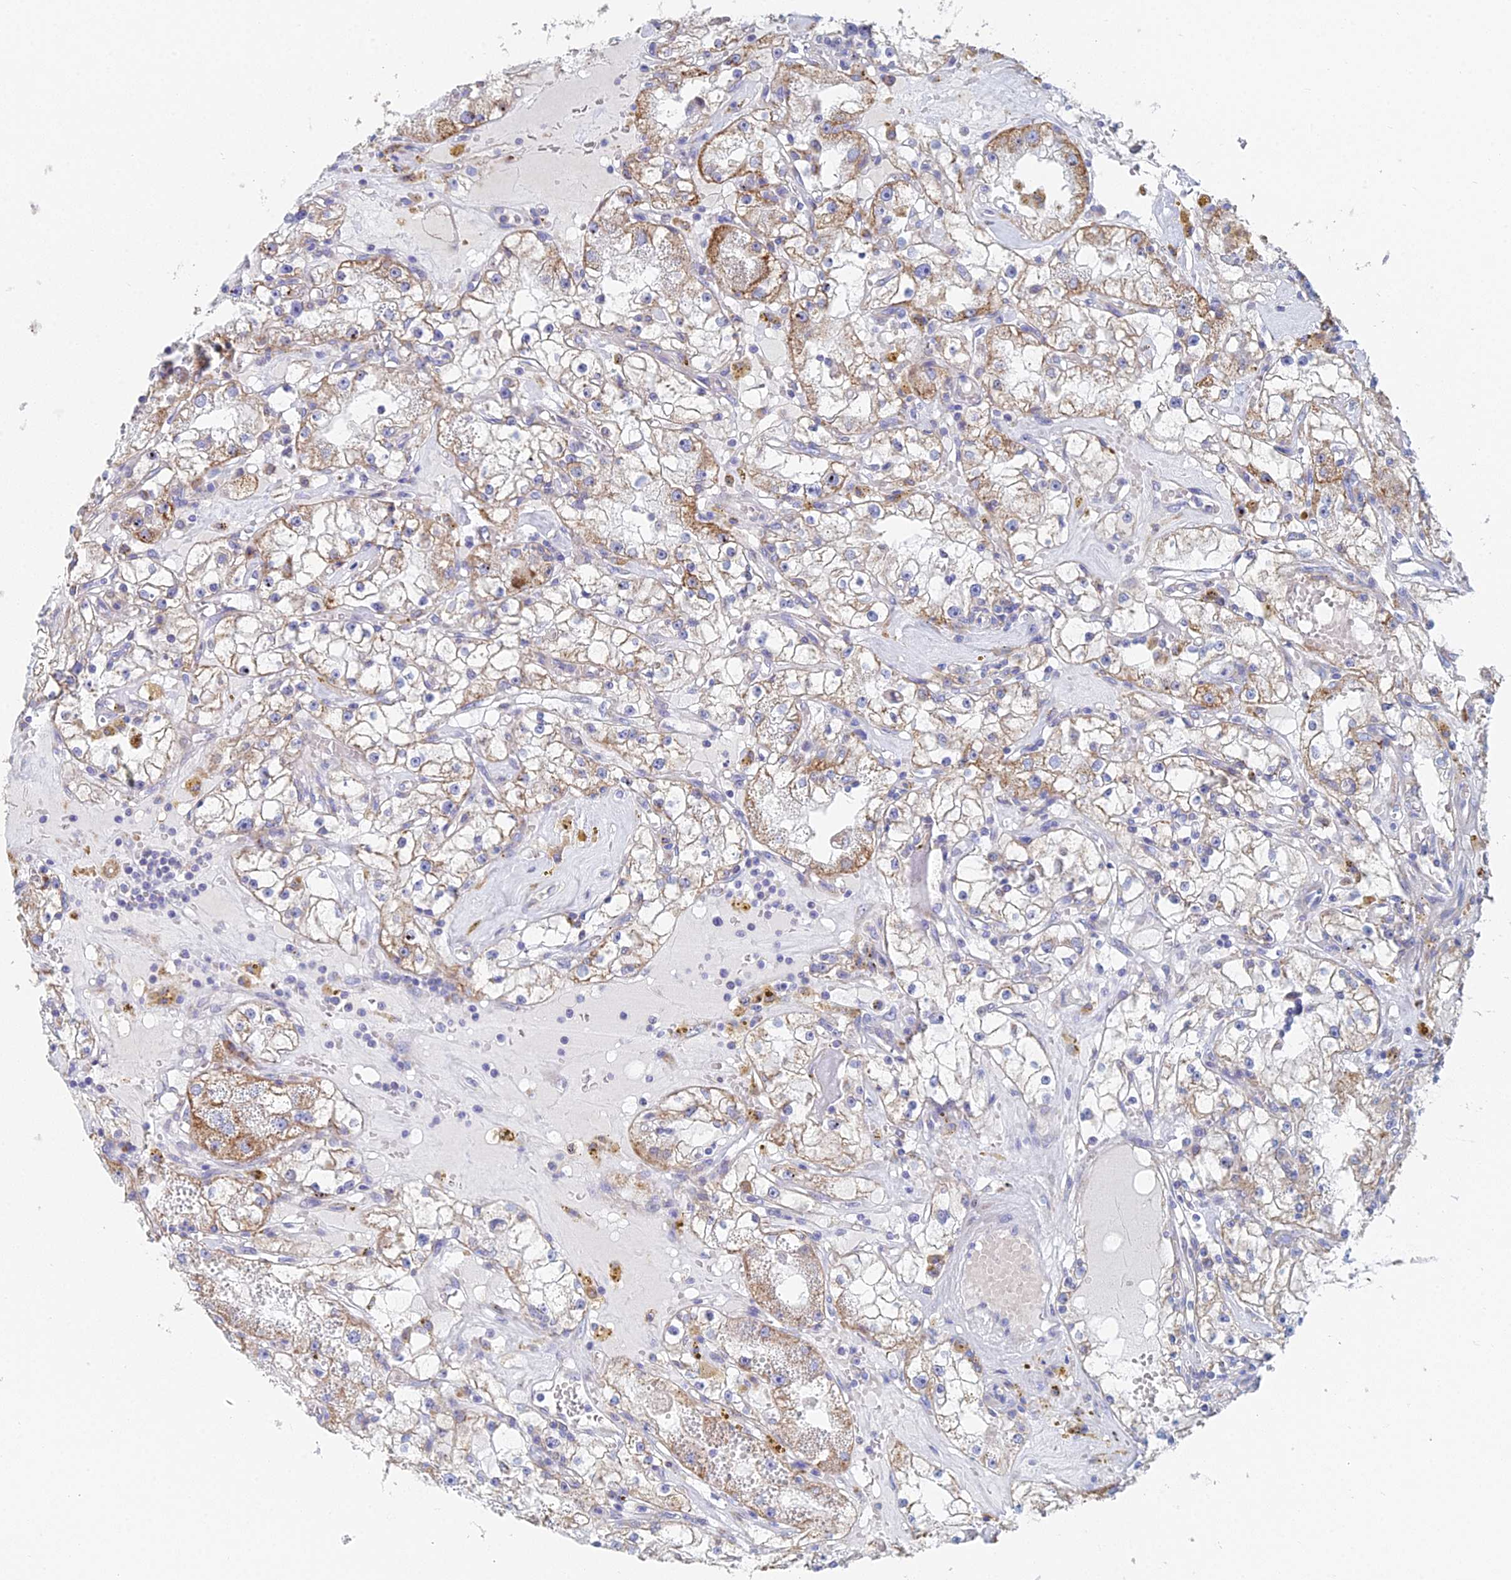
{"staining": {"intensity": "moderate", "quantity": ">75%", "location": "cytoplasmic/membranous"}, "tissue": "renal cancer", "cell_type": "Tumor cells", "image_type": "cancer", "snomed": [{"axis": "morphology", "description": "Adenocarcinoma, NOS"}, {"axis": "topography", "description": "Kidney"}], "caption": "High-magnification brightfield microscopy of renal cancer (adenocarcinoma) stained with DAB (brown) and counterstained with hematoxylin (blue). tumor cells exhibit moderate cytoplasmic/membranous staining is present in approximately>75% of cells. (IHC, brightfield microscopy, high magnification).", "gene": "CRACR2B", "patient": {"sex": "male", "age": 56}}